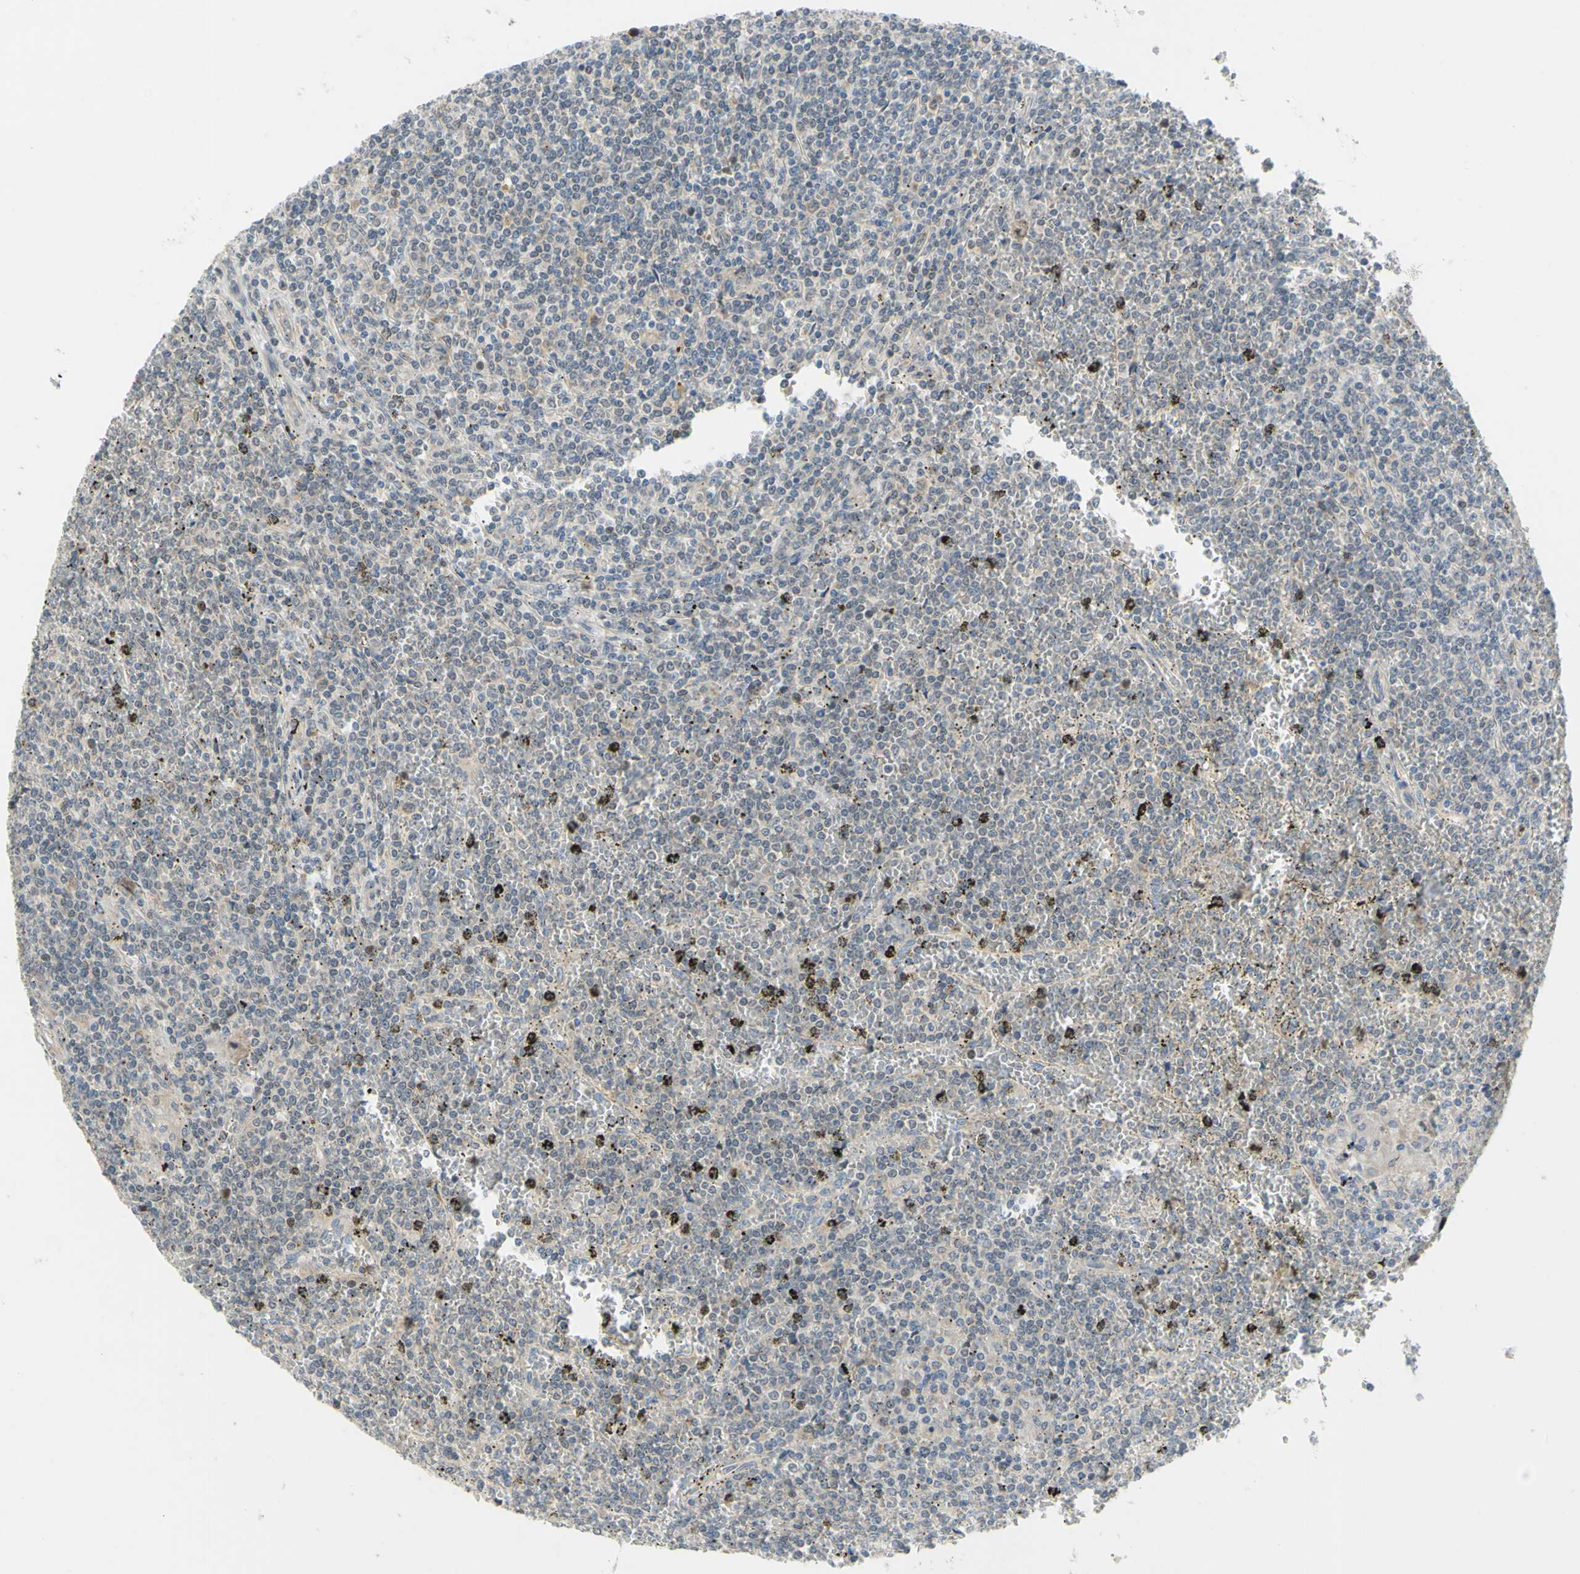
{"staining": {"intensity": "weak", "quantity": ">75%", "location": "cytoplasmic/membranous"}, "tissue": "lymphoma", "cell_type": "Tumor cells", "image_type": "cancer", "snomed": [{"axis": "morphology", "description": "Malignant lymphoma, non-Hodgkin's type, Low grade"}, {"axis": "topography", "description": "Spleen"}], "caption": "Weak cytoplasmic/membranous positivity for a protein is seen in about >75% of tumor cells of low-grade malignant lymphoma, non-Hodgkin's type using IHC.", "gene": "CCNB2", "patient": {"sex": "female", "age": 19}}